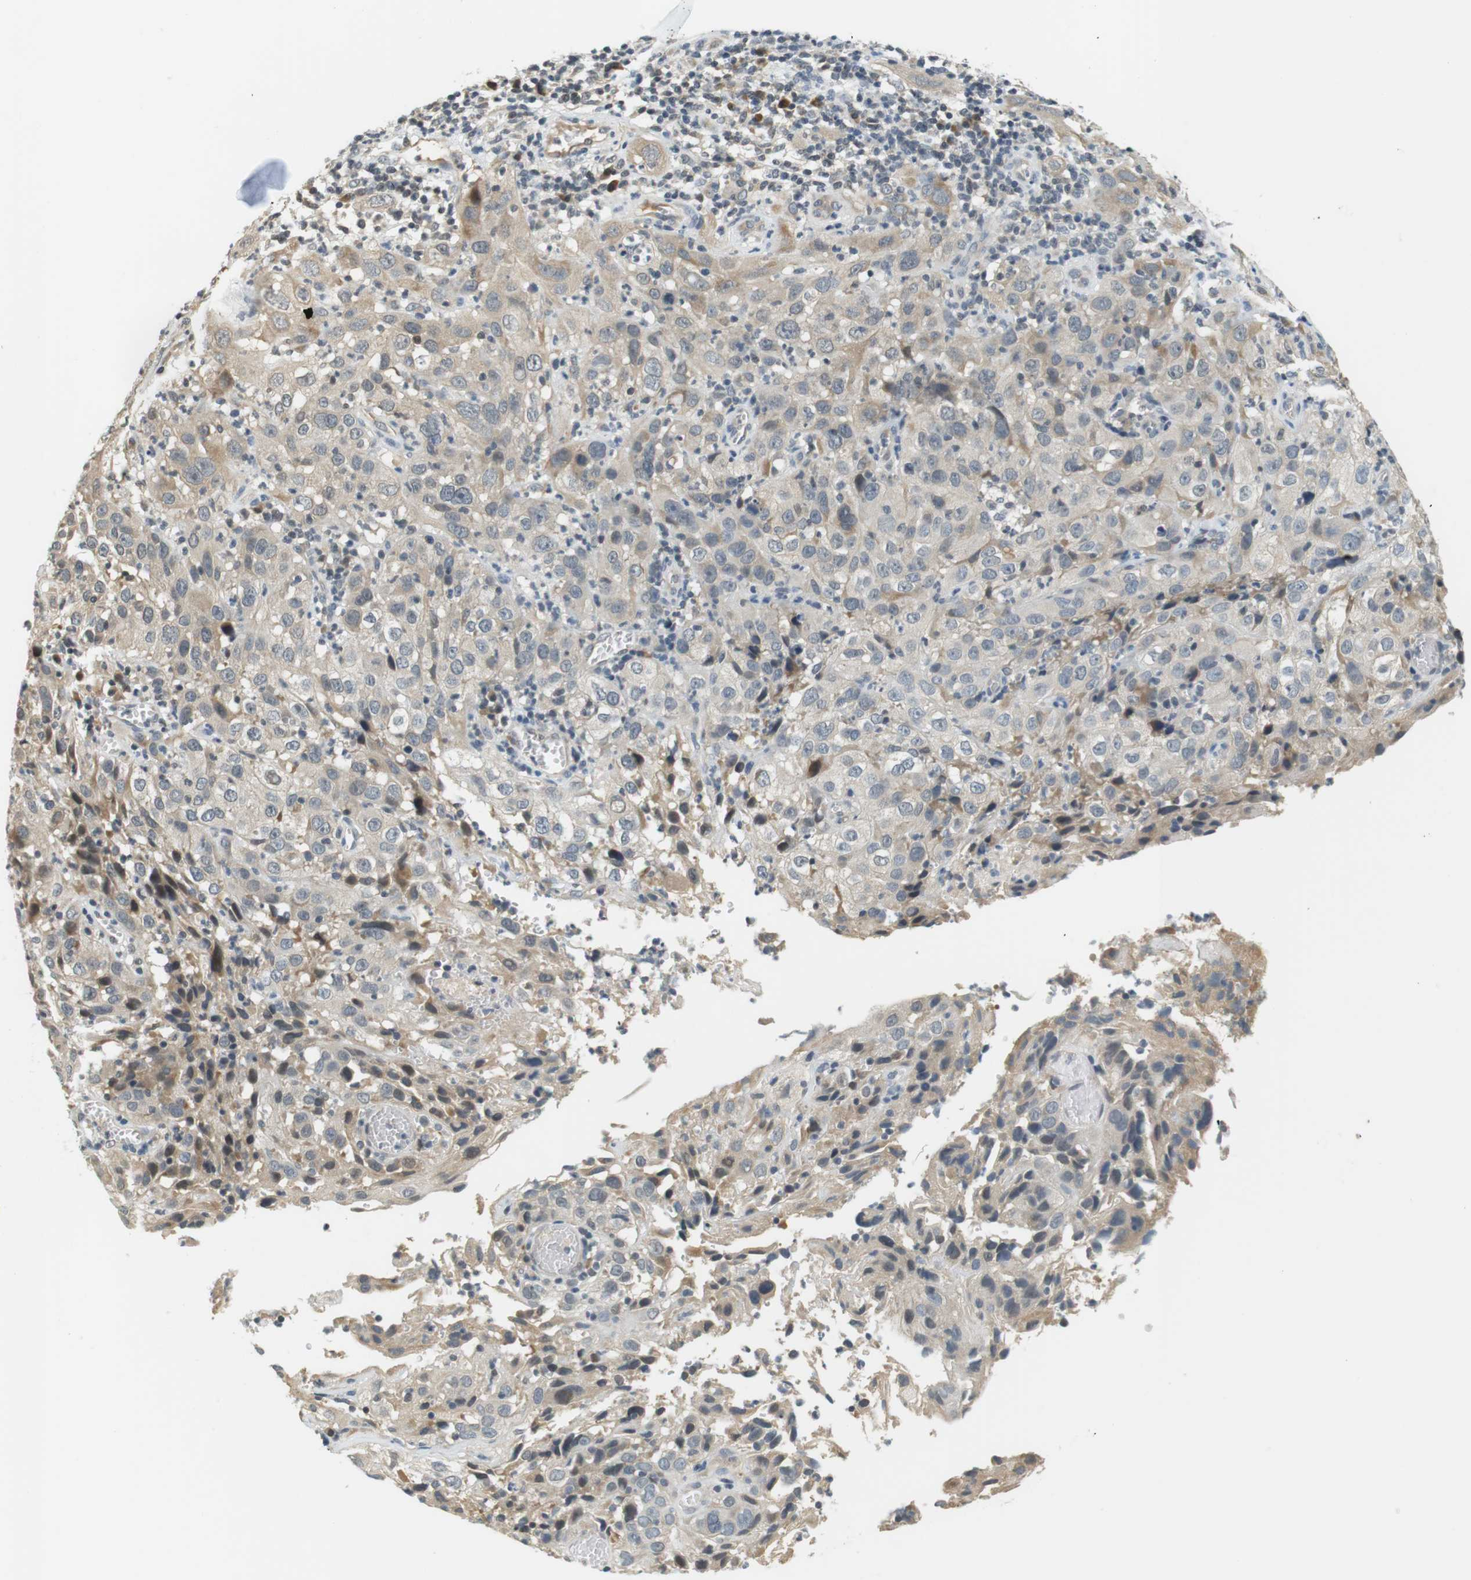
{"staining": {"intensity": "weak", "quantity": "25%-75%", "location": "cytoplasmic/membranous"}, "tissue": "cervical cancer", "cell_type": "Tumor cells", "image_type": "cancer", "snomed": [{"axis": "morphology", "description": "Squamous cell carcinoma, NOS"}, {"axis": "topography", "description": "Cervix"}], "caption": "Squamous cell carcinoma (cervical) stained with IHC reveals weak cytoplasmic/membranous positivity in approximately 25%-75% of tumor cells.", "gene": "WNT7A", "patient": {"sex": "female", "age": 32}}